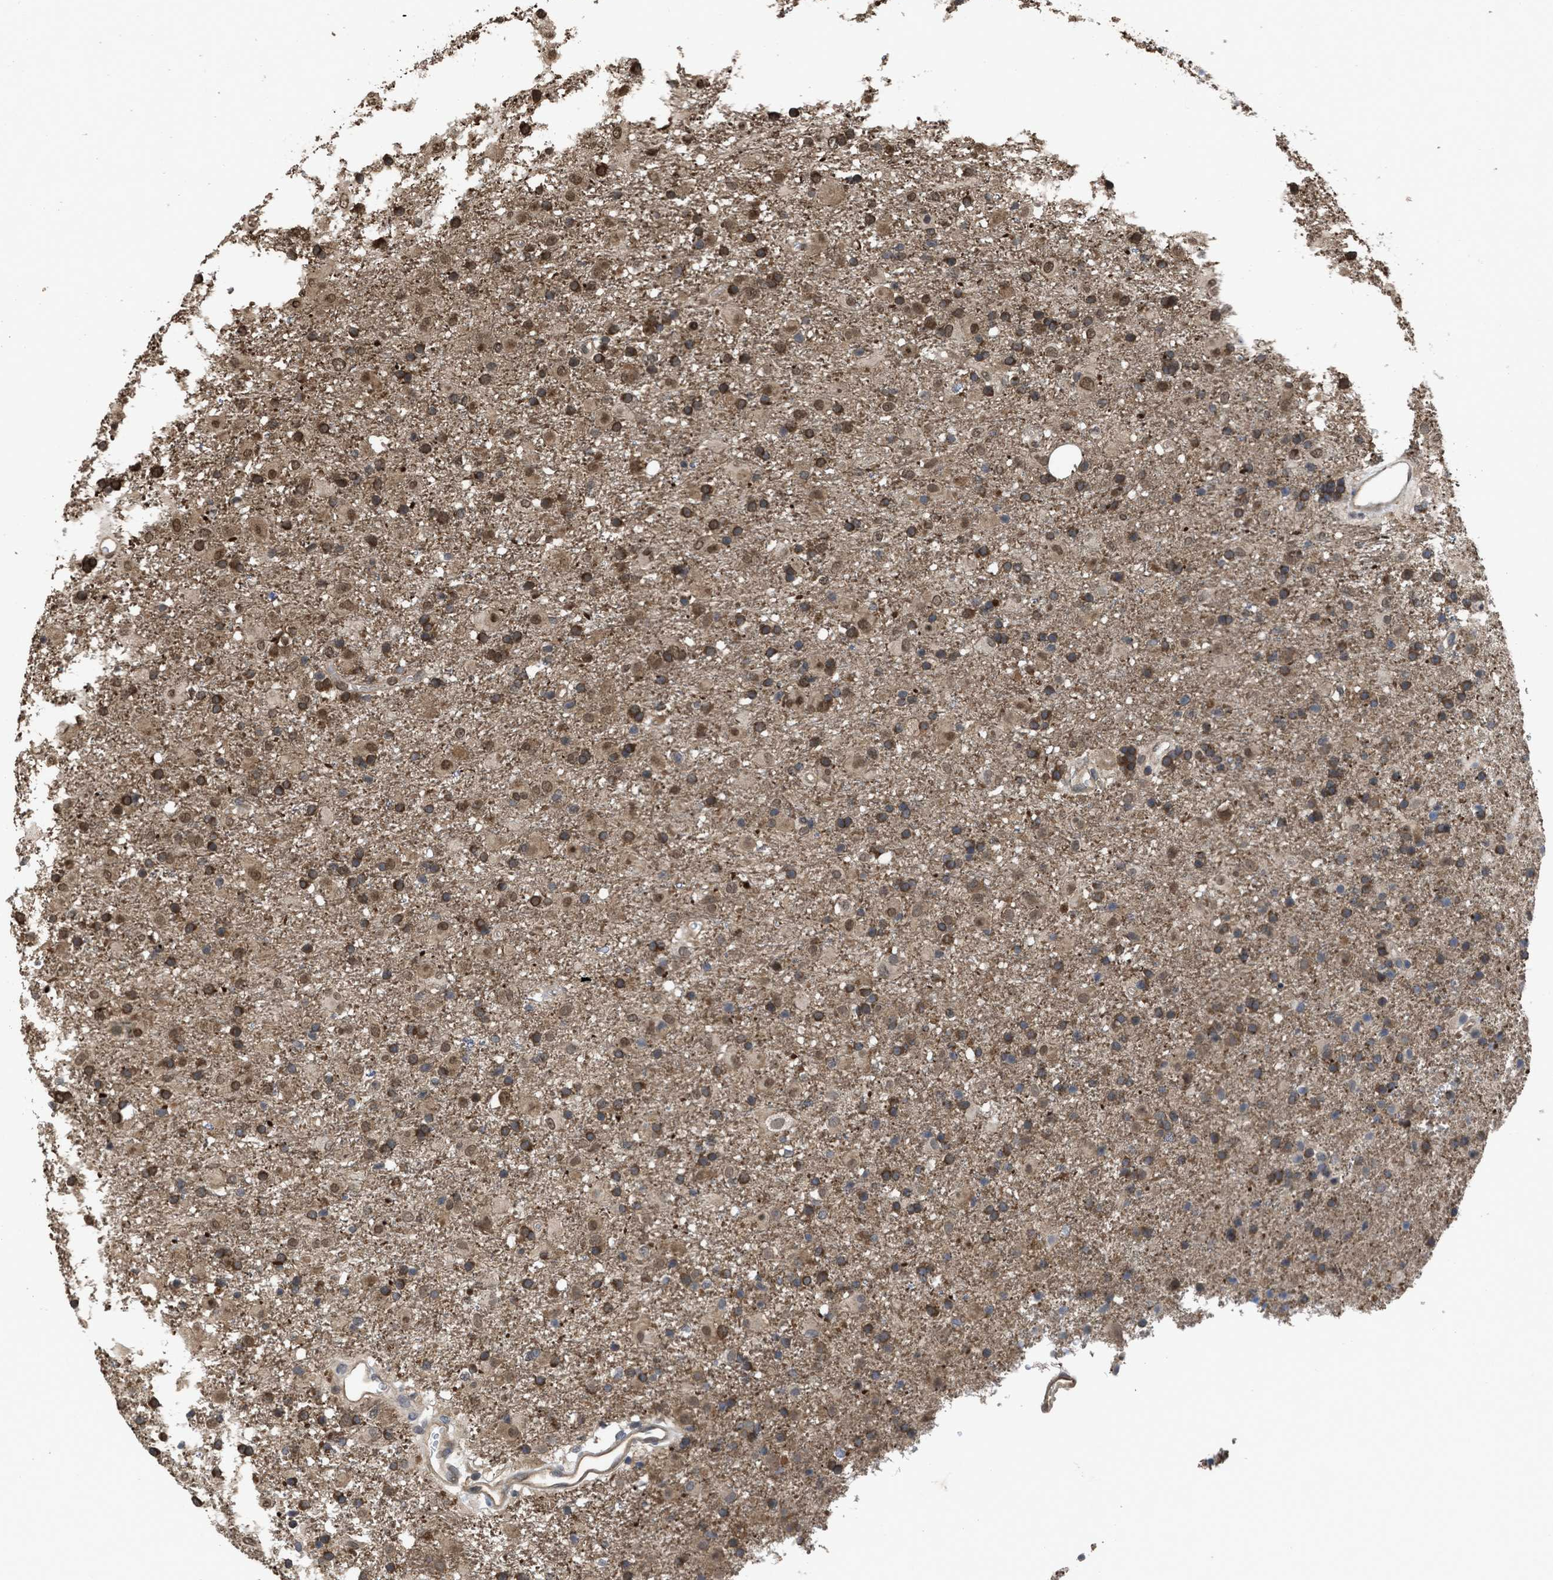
{"staining": {"intensity": "moderate", "quantity": ">75%", "location": "cytoplasmic/membranous,nuclear"}, "tissue": "glioma", "cell_type": "Tumor cells", "image_type": "cancer", "snomed": [{"axis": "morphology", "description": "Glioma, malignant, Low grade"}, {"axis": "topography", "description": "Brain"}], "caption": "Protein positivity by immunohistochemistry (IHC) reveals moderate cytoplasmic/membranous and nuclear staining in about >75% of tumor cells in glioma.", "gene": "YWHAG", "patient": {"sex": "male", "age": 65}}